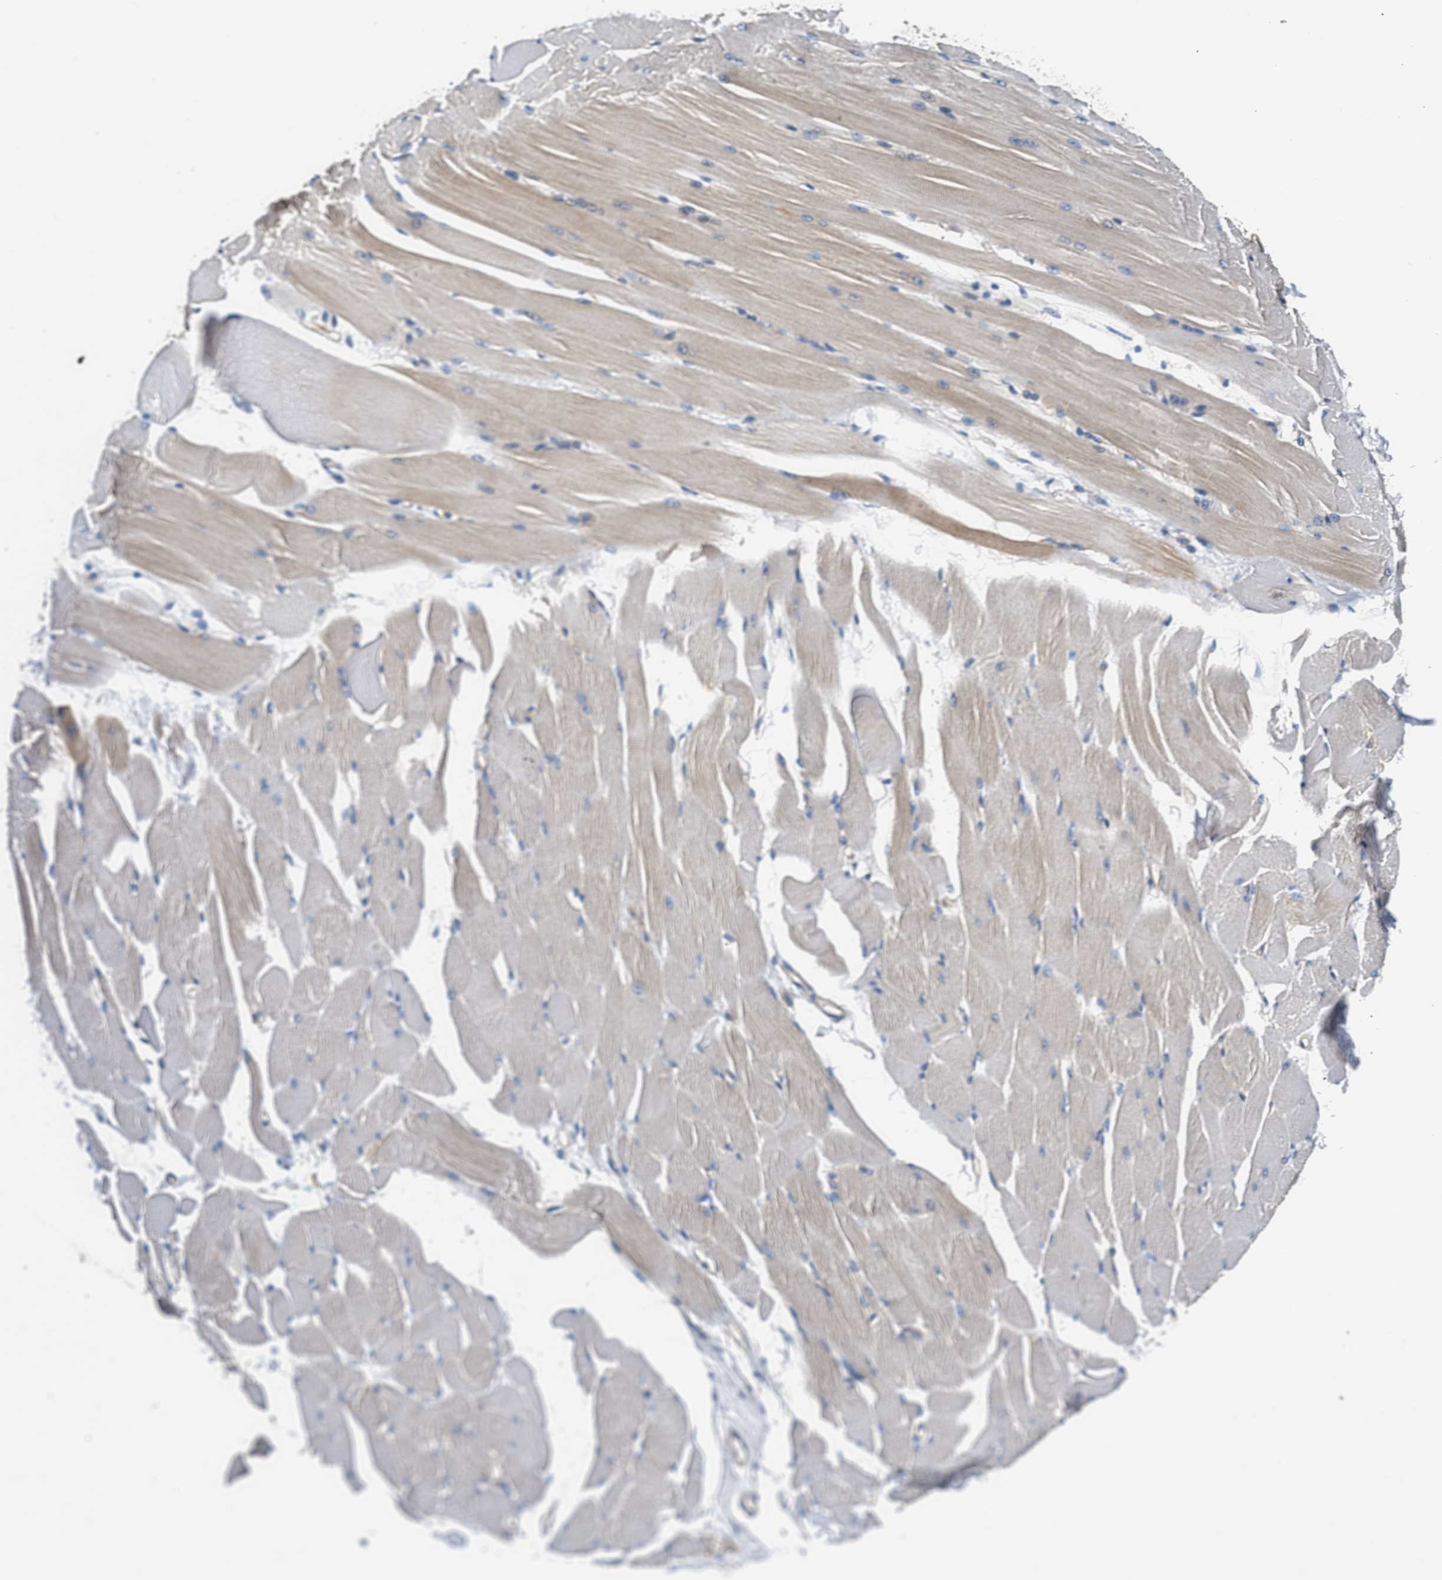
{"staining": {"intensity": "weak", "quantity": "25%-75%", "location": "cytoplasmic/membranous"}, "tissue": "skeletal muscle", "cell_type": "Myocytes", "image_type": "normal", "snomed": [{"axis": "morphology", "description": "Normal tissue, NOS"}, {"axis": "topography", "description": "Skeletal muscle"}, {"axis": "topography", "description": "Peripheral nerve tissue"}], "caption": "A photomicrograph of human skeletal muscle stained for a protein displays weak cytoplasmic/membranous brown staining in myocytes. (DAB = brown stain, brightfield microscopy at high magnification).", "gene": "CSDE1", "patient": {"sex": "female", "age": 84}}